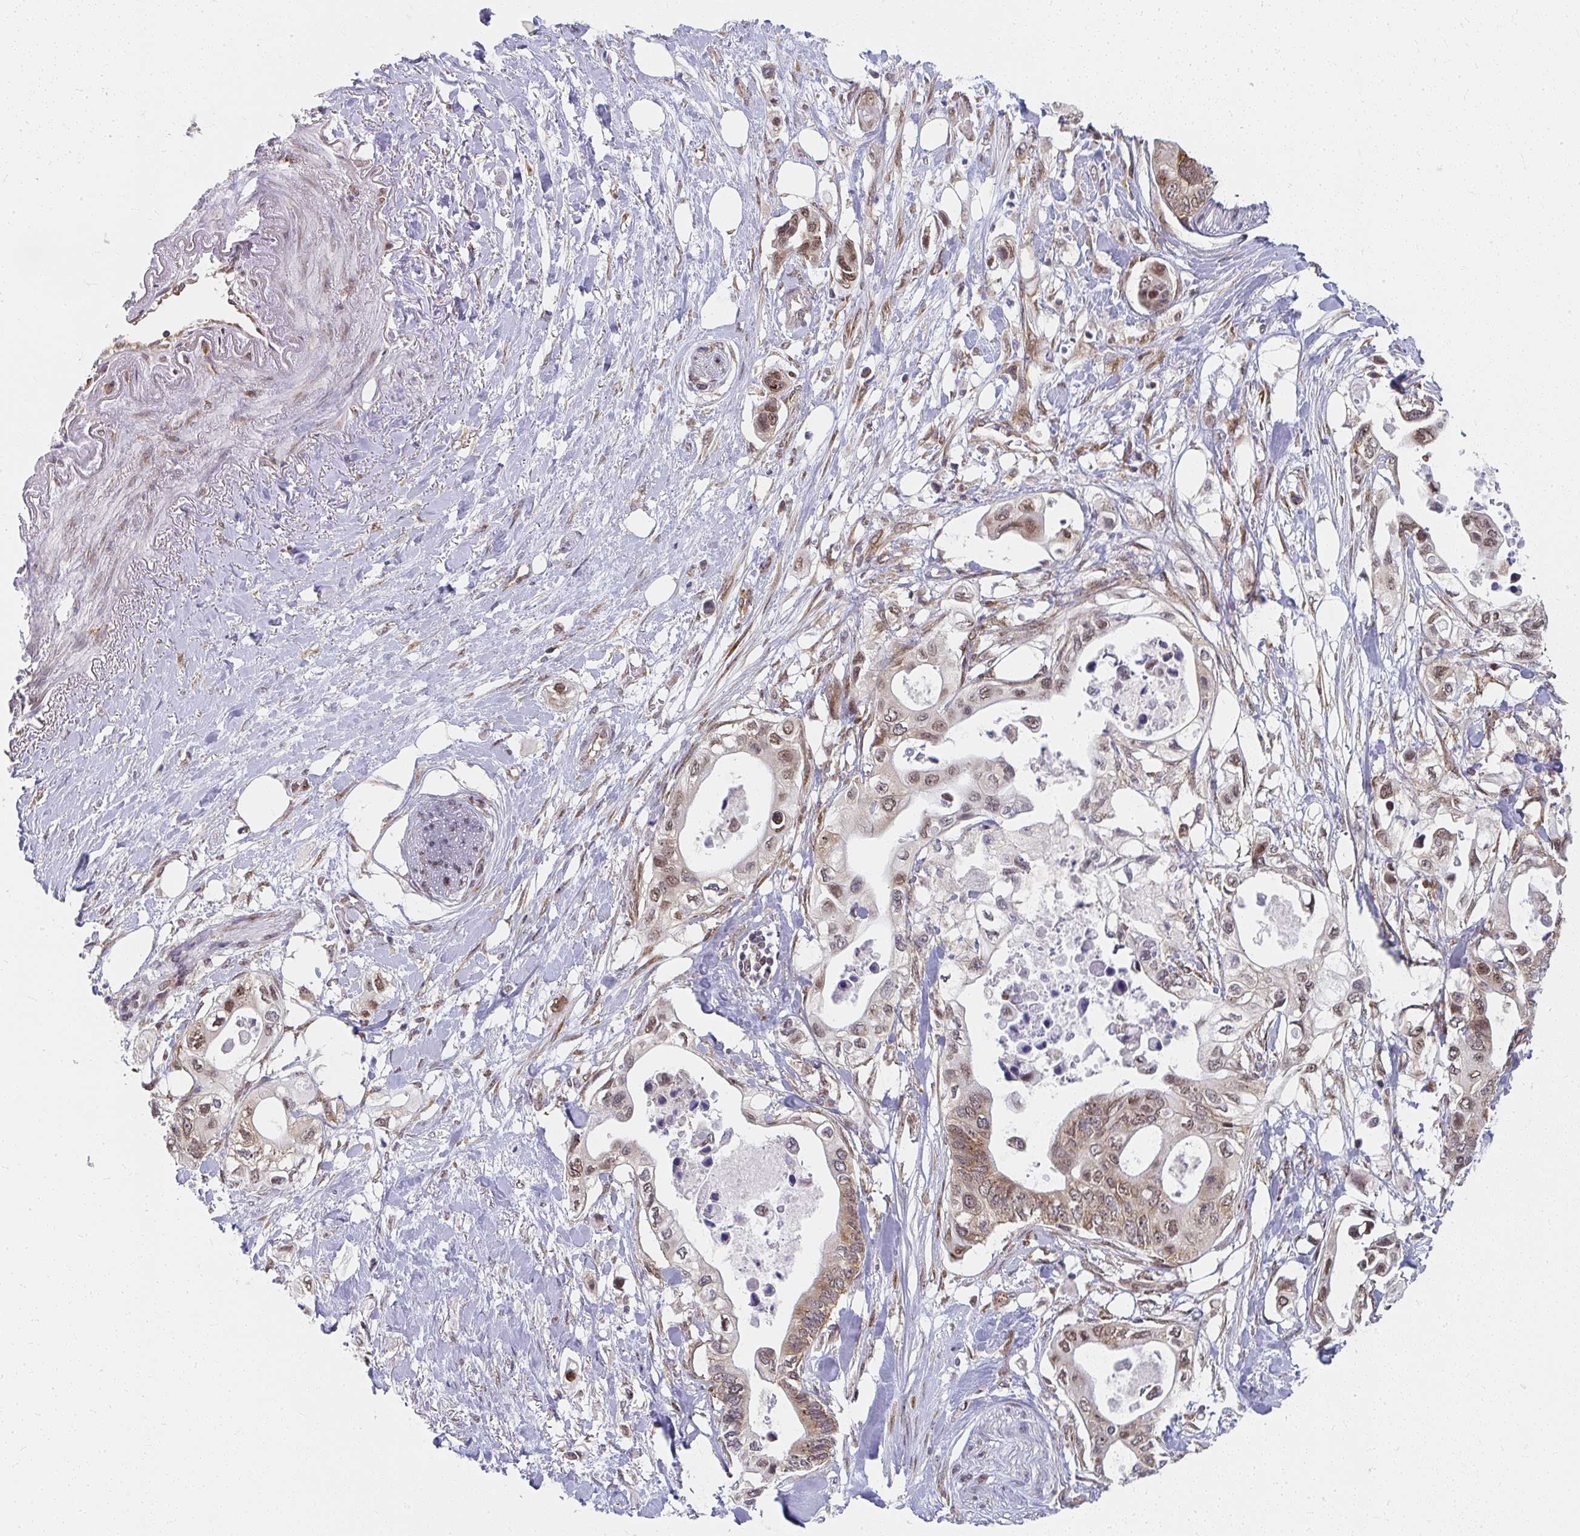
{"staining": {"intensity": "moderate", "quantity": ">75%", "location": "cytoplasmic/membranous,nuclear"}, "tissue": "pancreatic cancer", "cell_type": "Tumor cells", "image_type": "cancer", "snomed": [{"axis": "morphology", "description": "Adenocarcinoma, NOS"}, {"axis": "topography", "description": "Pancreas"}], "caption": "Protein staining of pancreatic cancer (adenocarcinoma) tissue demonstrates moderate cytoplasmic/membranous and nuclear positivity in about >75% of tumor cells.", "gene": "SYNCRIP", "patient": {"sex": "female", "age": 63}}